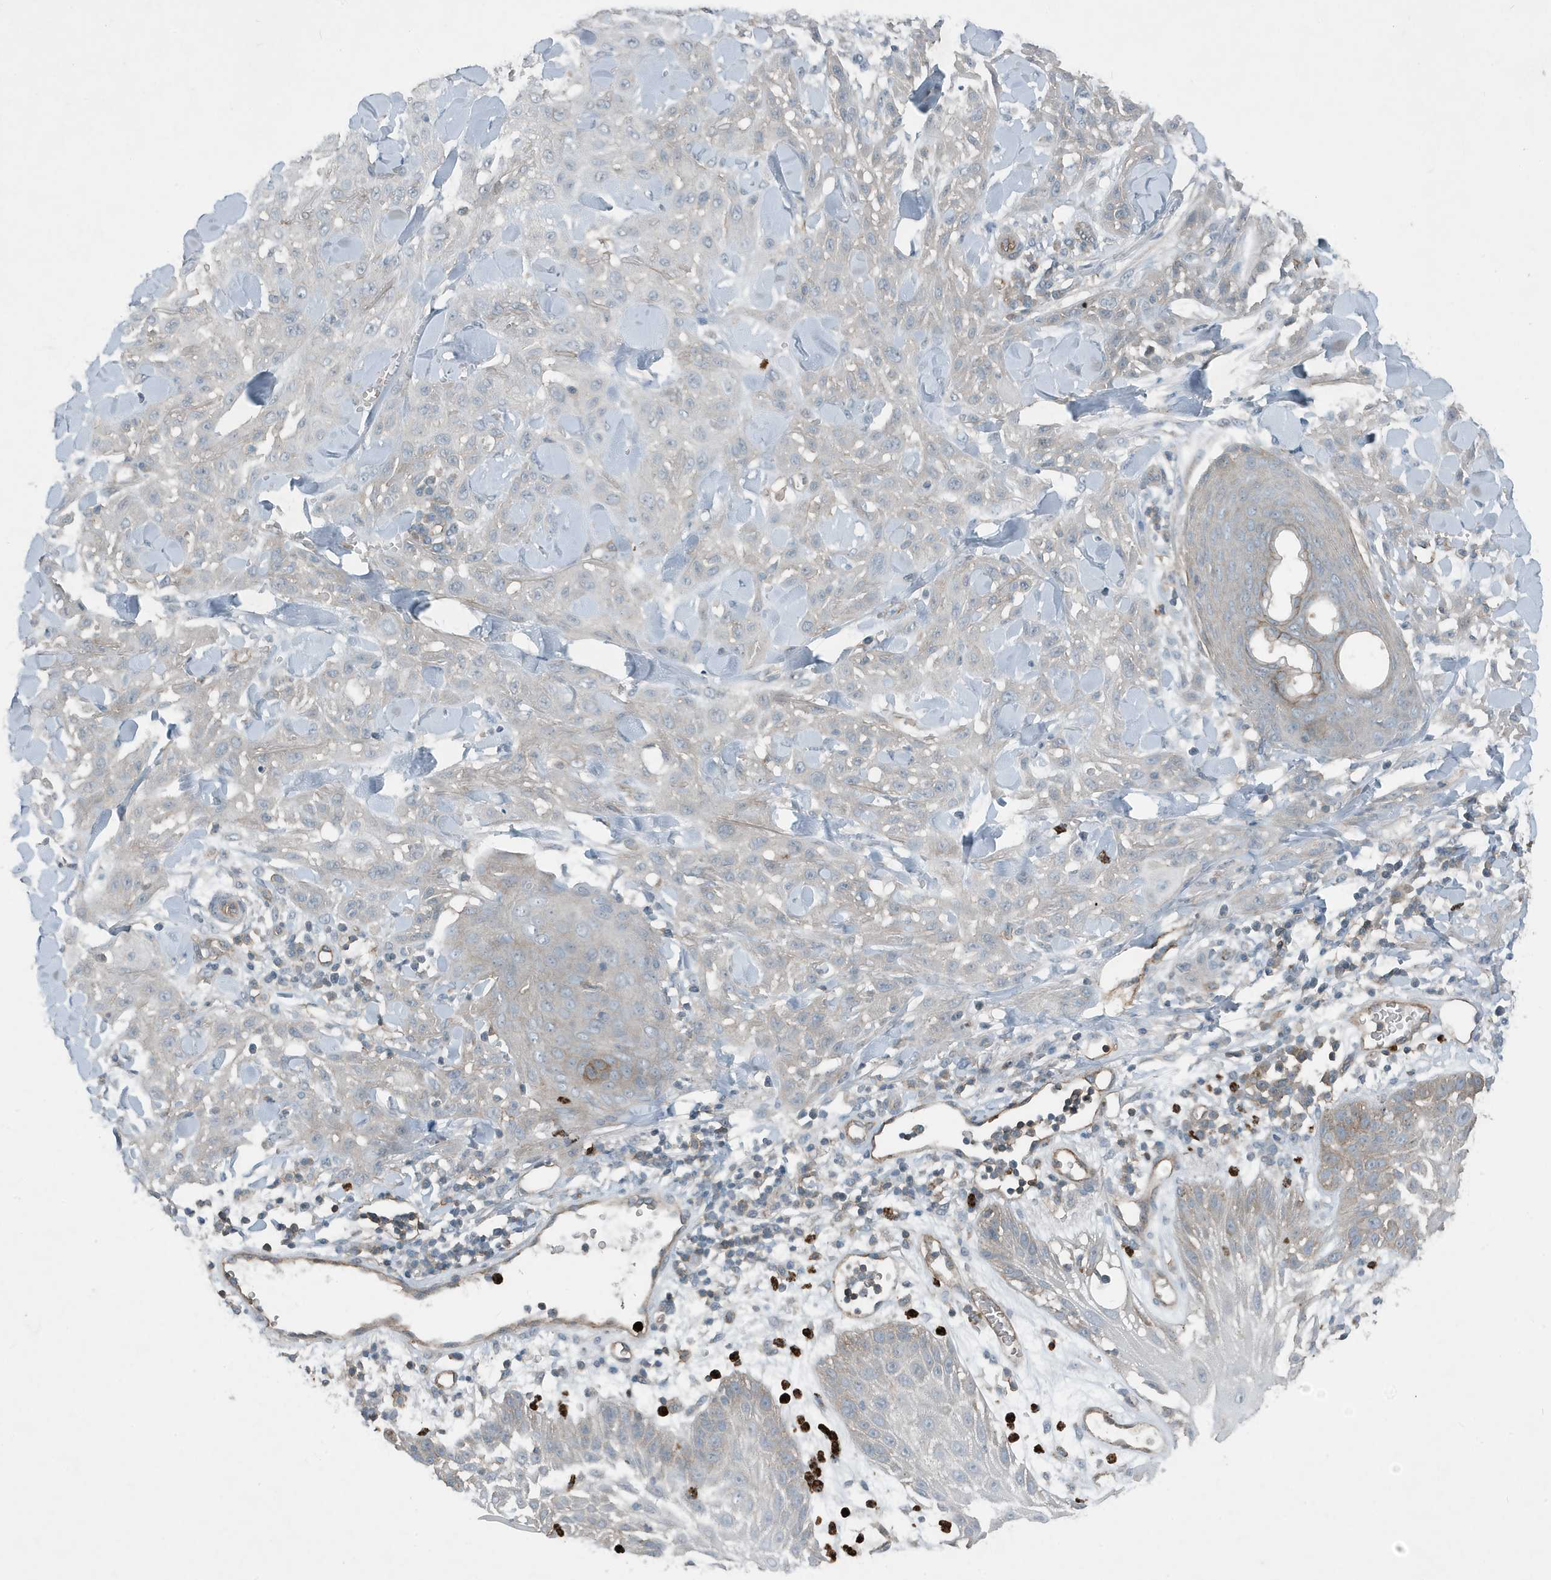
{"staining": {"intensity": "negative", "quantity": "none", "location": "none"}, "tissue": "skin cancer", "cell_type": "Tumor cells", "image_type": "cancer", "snomed": [{"axis": "morphology", "description": "Squamous cell carcinoma, NOS"}, {"axis": "topography", "description": "Skin"}], "caption": "Skin cancer was stained to show a protein in brown. There is no significant staining in tumor cells.", "gene": "DAPP1", "patient": {"sex": "male", "age": 24}}